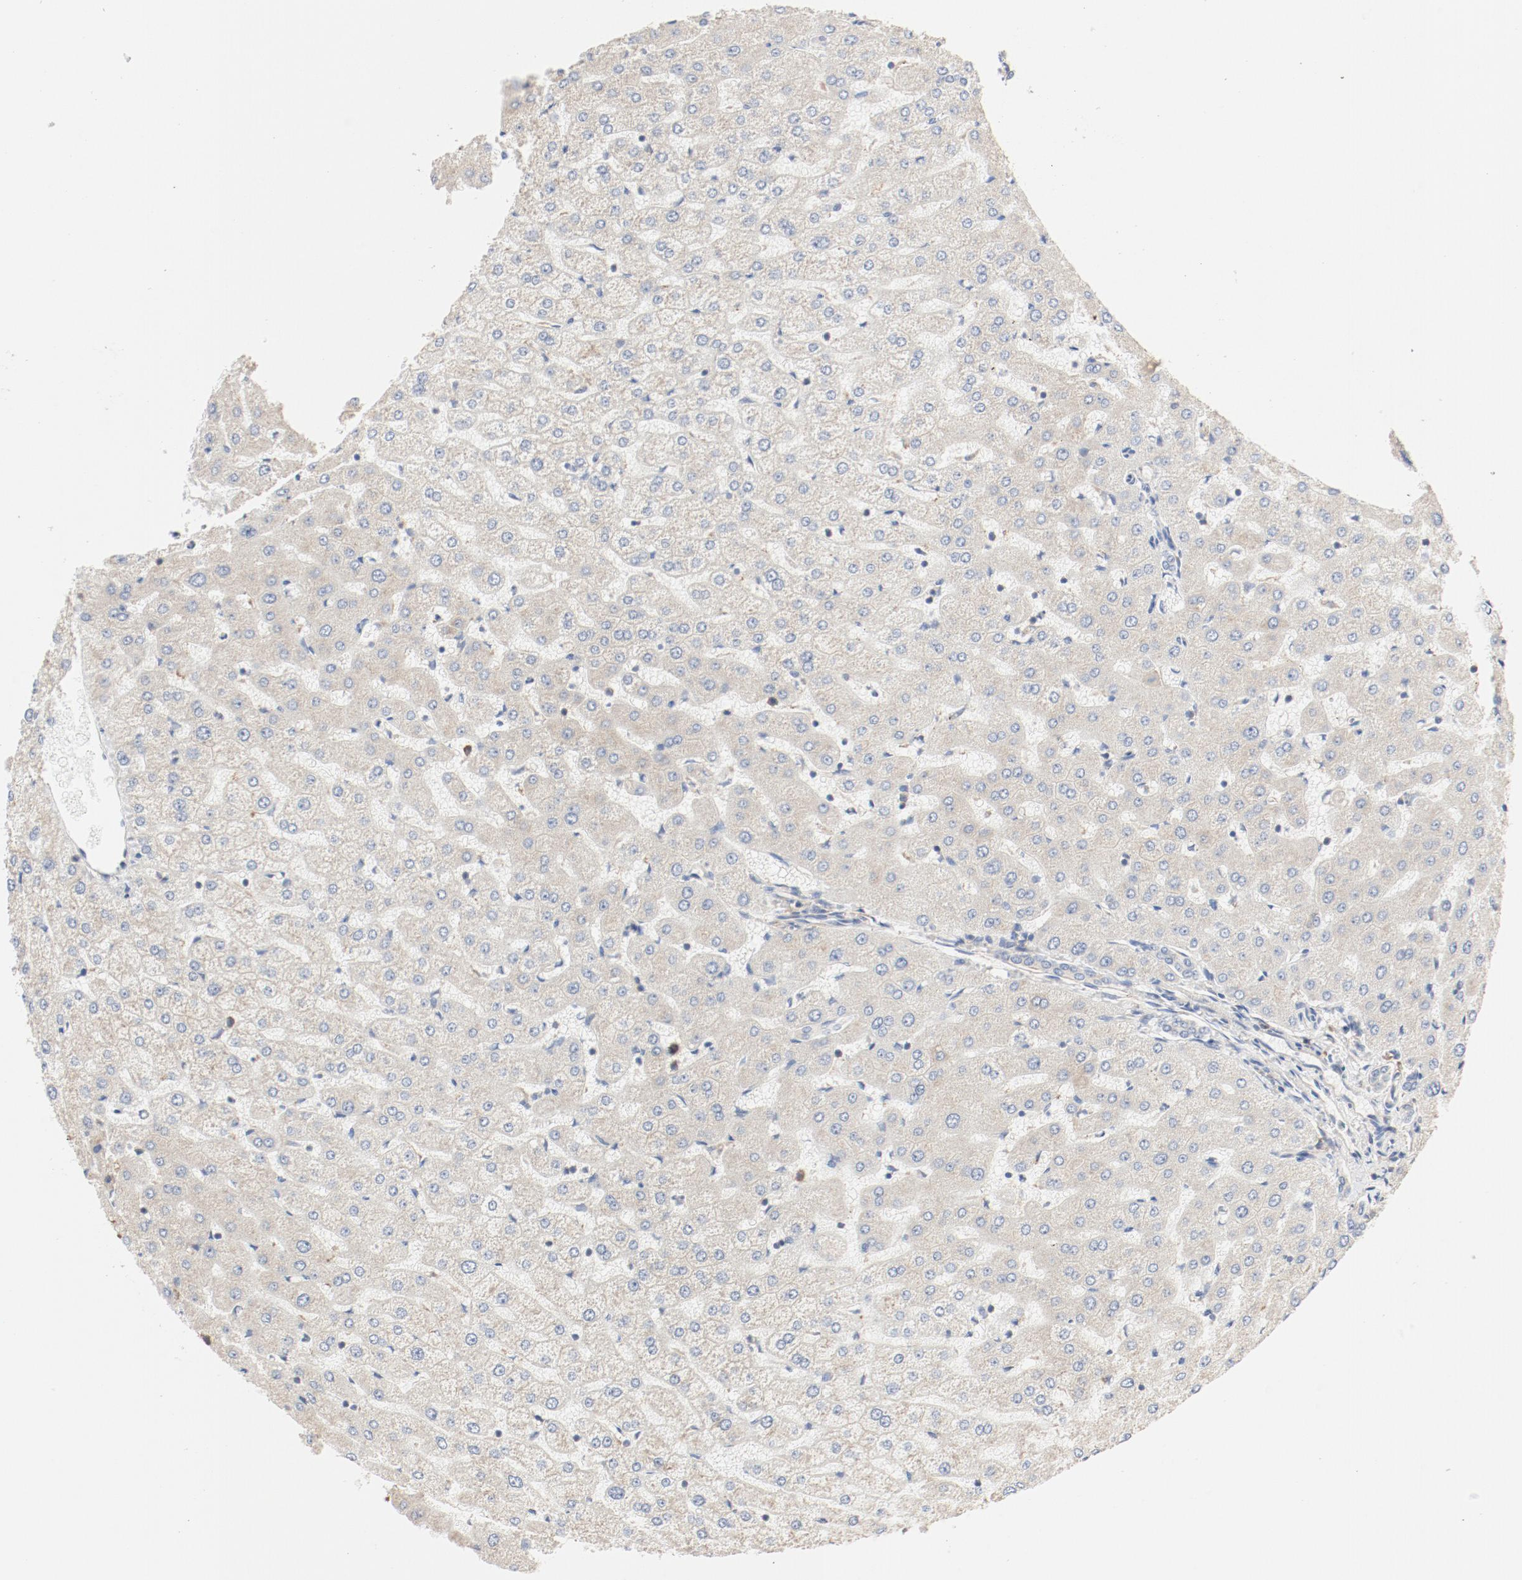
{"staining": {"intensity": "weak", "quantity": ">75%", "location": "cytoplasmic/membranous"}, "tissue": "liver", "cell_type": "Cholangiocytes", "image_type": "normal", "snomed": [{"axis": "morphology", "description": "Normal tissue, NOS"}, {"axis": "morphology", "description": "Fibrosis, NOS"}, {"axis": "topography", "description": "Liver"}], "caption": "A micrograph of liver stained for a protein shows weak cytoplasmic/membranous brown staining in cholangiocytes. The staining was performed using DAB (3,3'-diaminobenzidine), with brown indicating positive protein expression. Nuclei are stained blue with hematoxylin.", "gene": "RPS6", "patient": {"sex": "female", "age": 29}}